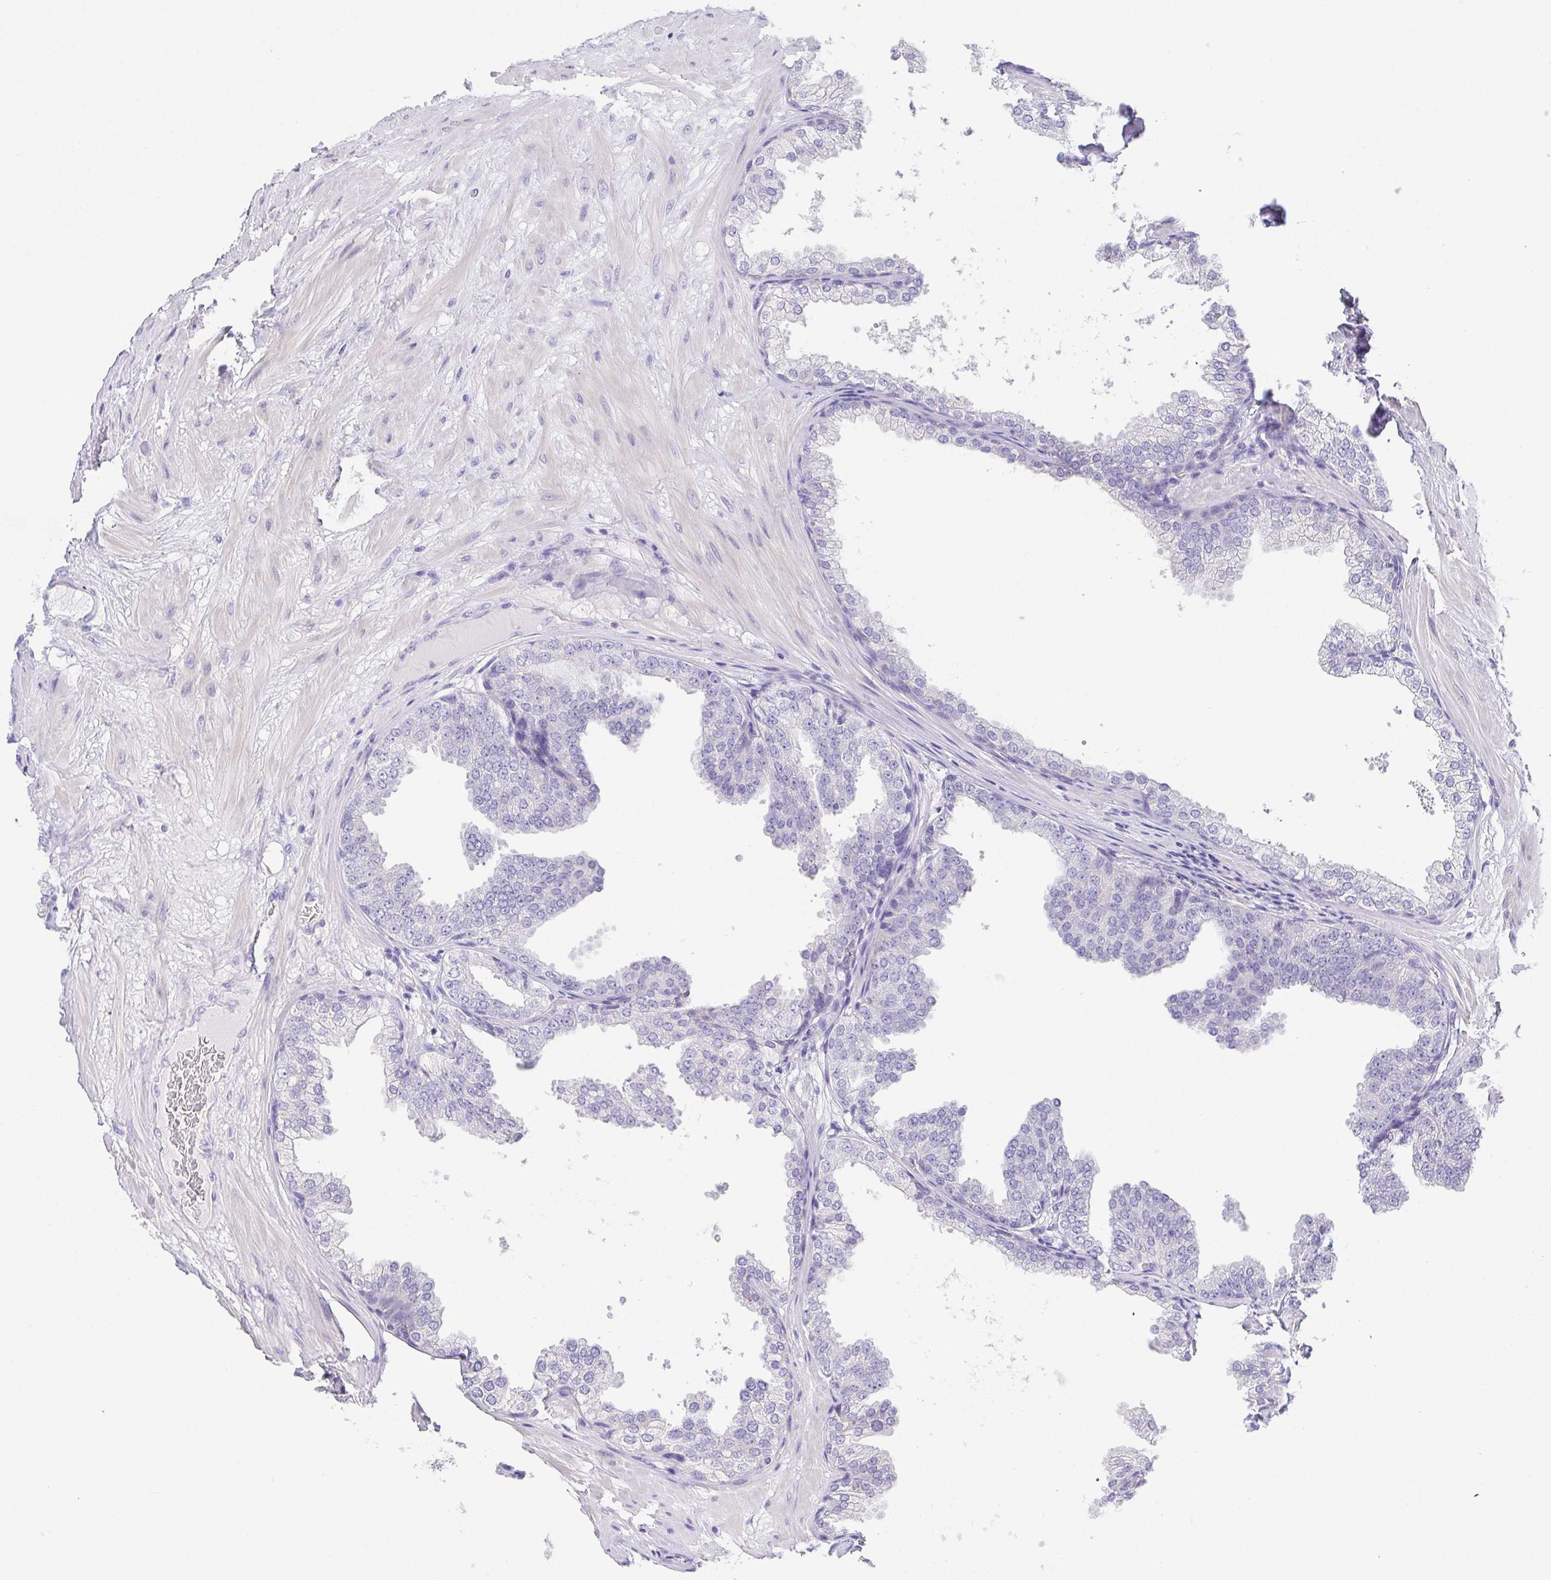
{"staining": {"intensity": "negative", "quantity": "none", "location": "none"}, "tissue": "prostate", "cell_type": "Glandular cells", "image_type": "normal", "snomed": [{"axis": "morphology", "description": "Normal tissue, NOS"}, {"axis": "topography", "description": "Prostate"}], "caption": "Photomicrograph shows no significant protein expression in glandular cells of benign prostate. (DAB immunohistochemistry (IHC) visualized using brightfield microscopy, high magnification).", "gene": "PKDREJ", "patient": {"sex": "male", "age": 37}}